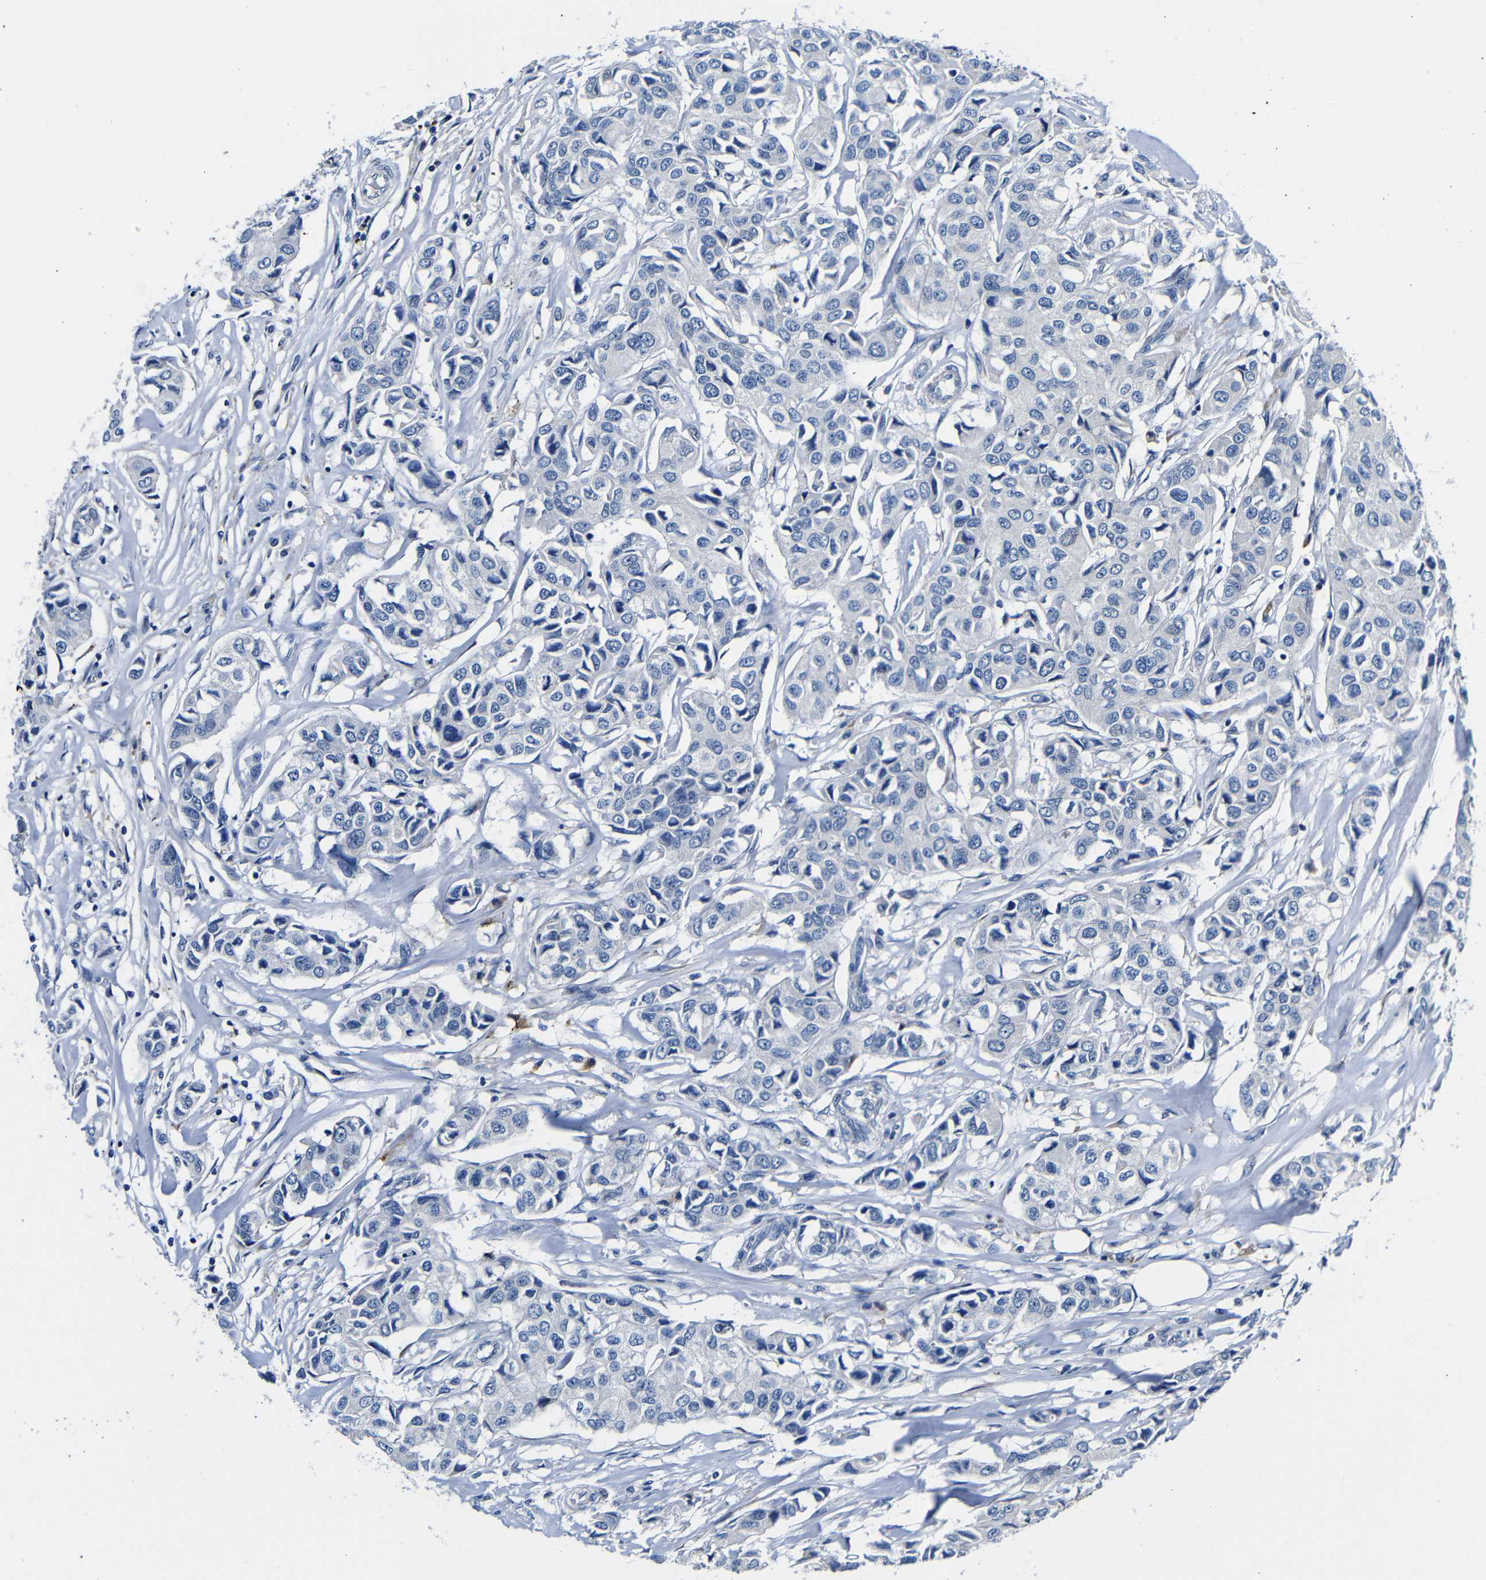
{"staining": {"intensity": "negative", "quantity": "none", "location": "none"}, "tissue": "breast cancer", "cell_type": "Tumor cells", "image_type": "cancer", "snomed": [{"axis": "morphology", "description": "Duct carcinoma"}, {"axis": "topography", "description": "Breast"}], "caption": "DAB (3,3'-diaminobenzidine) immunohistochemical staining of breast invasive ductal carcinoma shows no significant staining in tumor cells.", "gene": "TNFAIP1", "patient": {"sex": "female", "age": 80}}